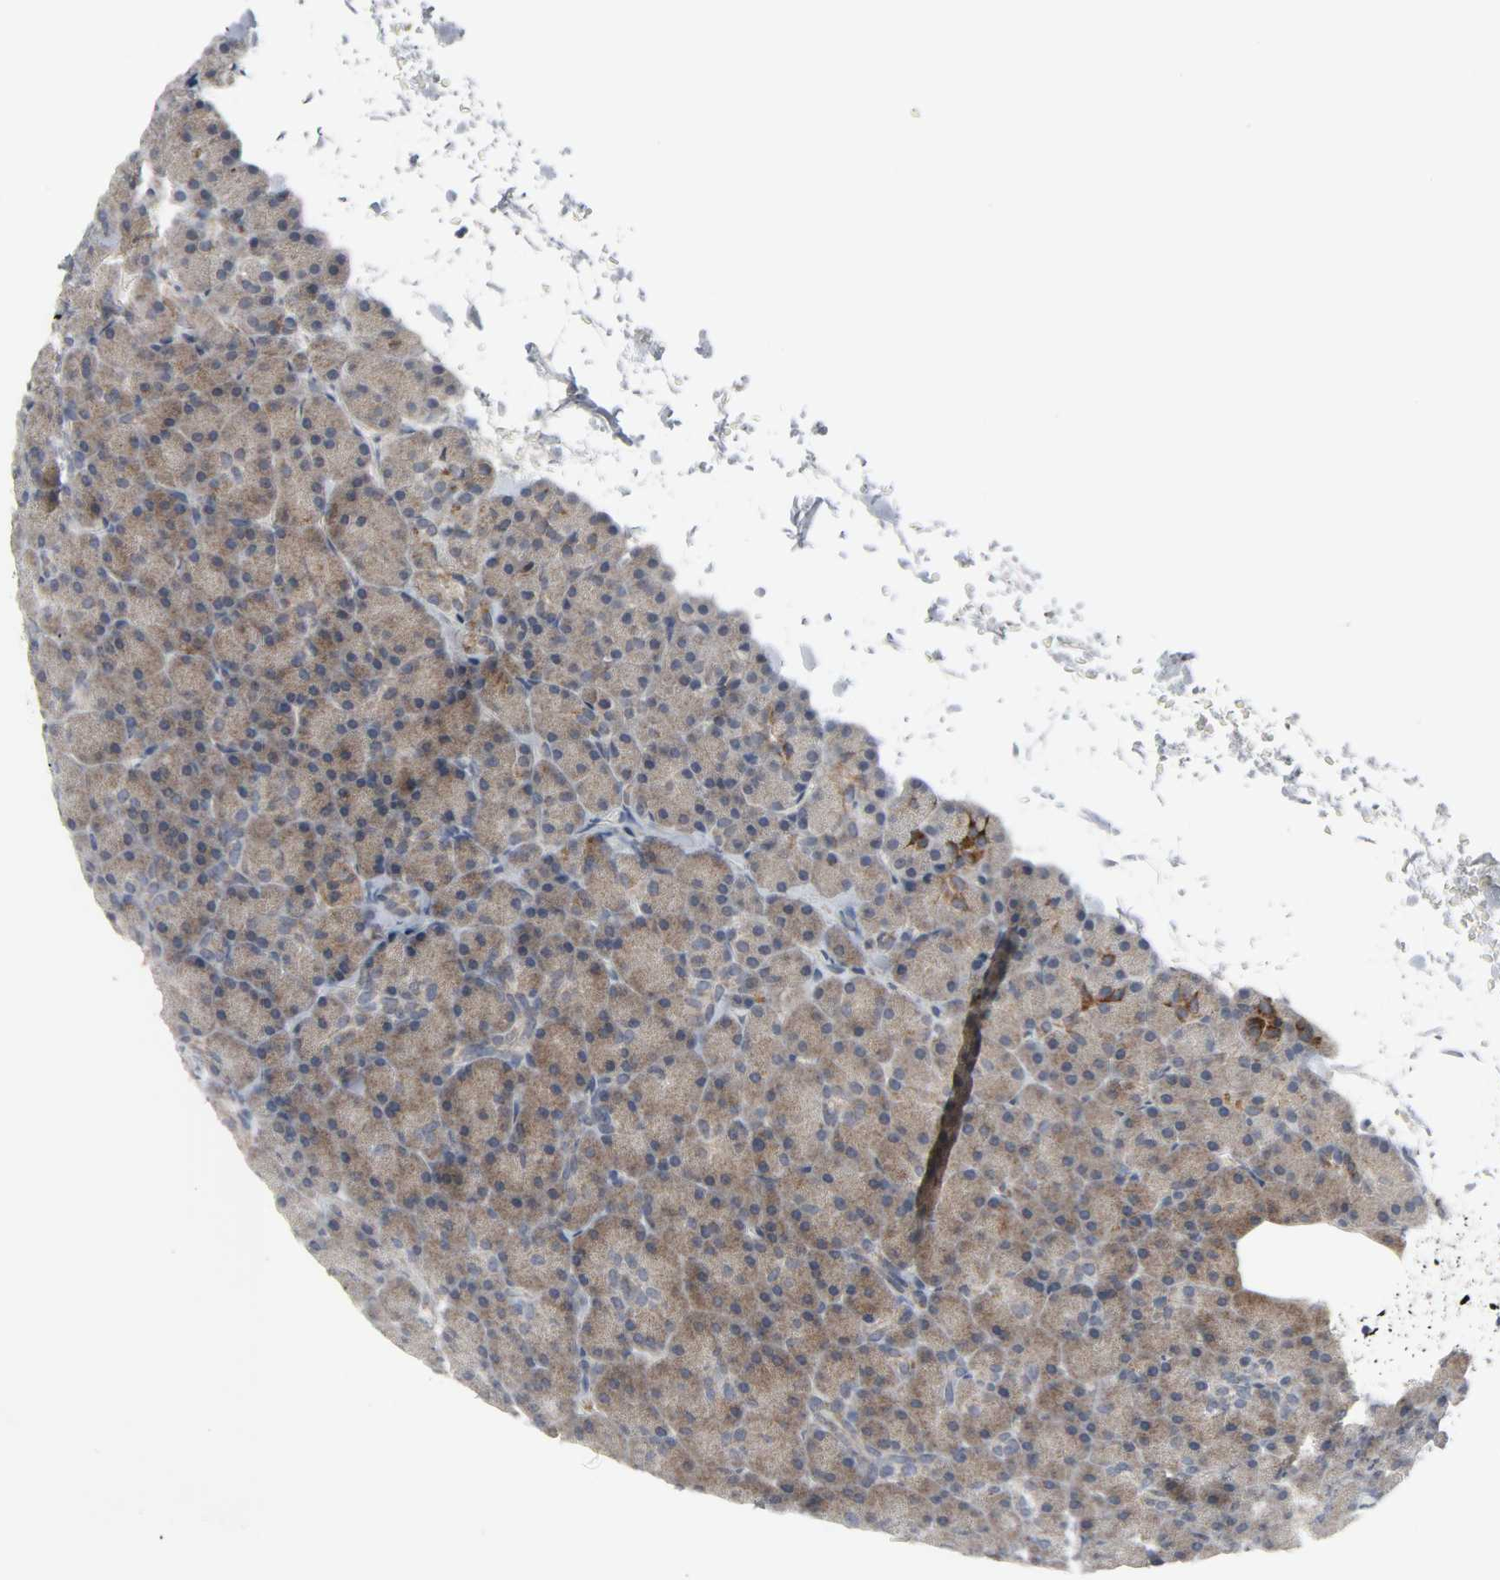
{"staining": {"intensity": "moderate", "quantity": ">75%", "location": "cytoplasmic/membranous"}, "tissue": "pancreas", "cell_type": "Exocrine glandular cells", "image_type": "normal", "snomed": [{"axis": "morphology", "description": "Normal tissue, NOS"}, {"axis": "topography", "description": "Pancreas"}], "caption": "Moderate cytoplasmic/membranous protein positivity is seen in approximately >75% of exocrine glandular cells in pancreas. (DAB IHC with brightfield microscopy, high magnification).", "gene": "CLIP1", "patient": {"sex": "female", "age": 43}}